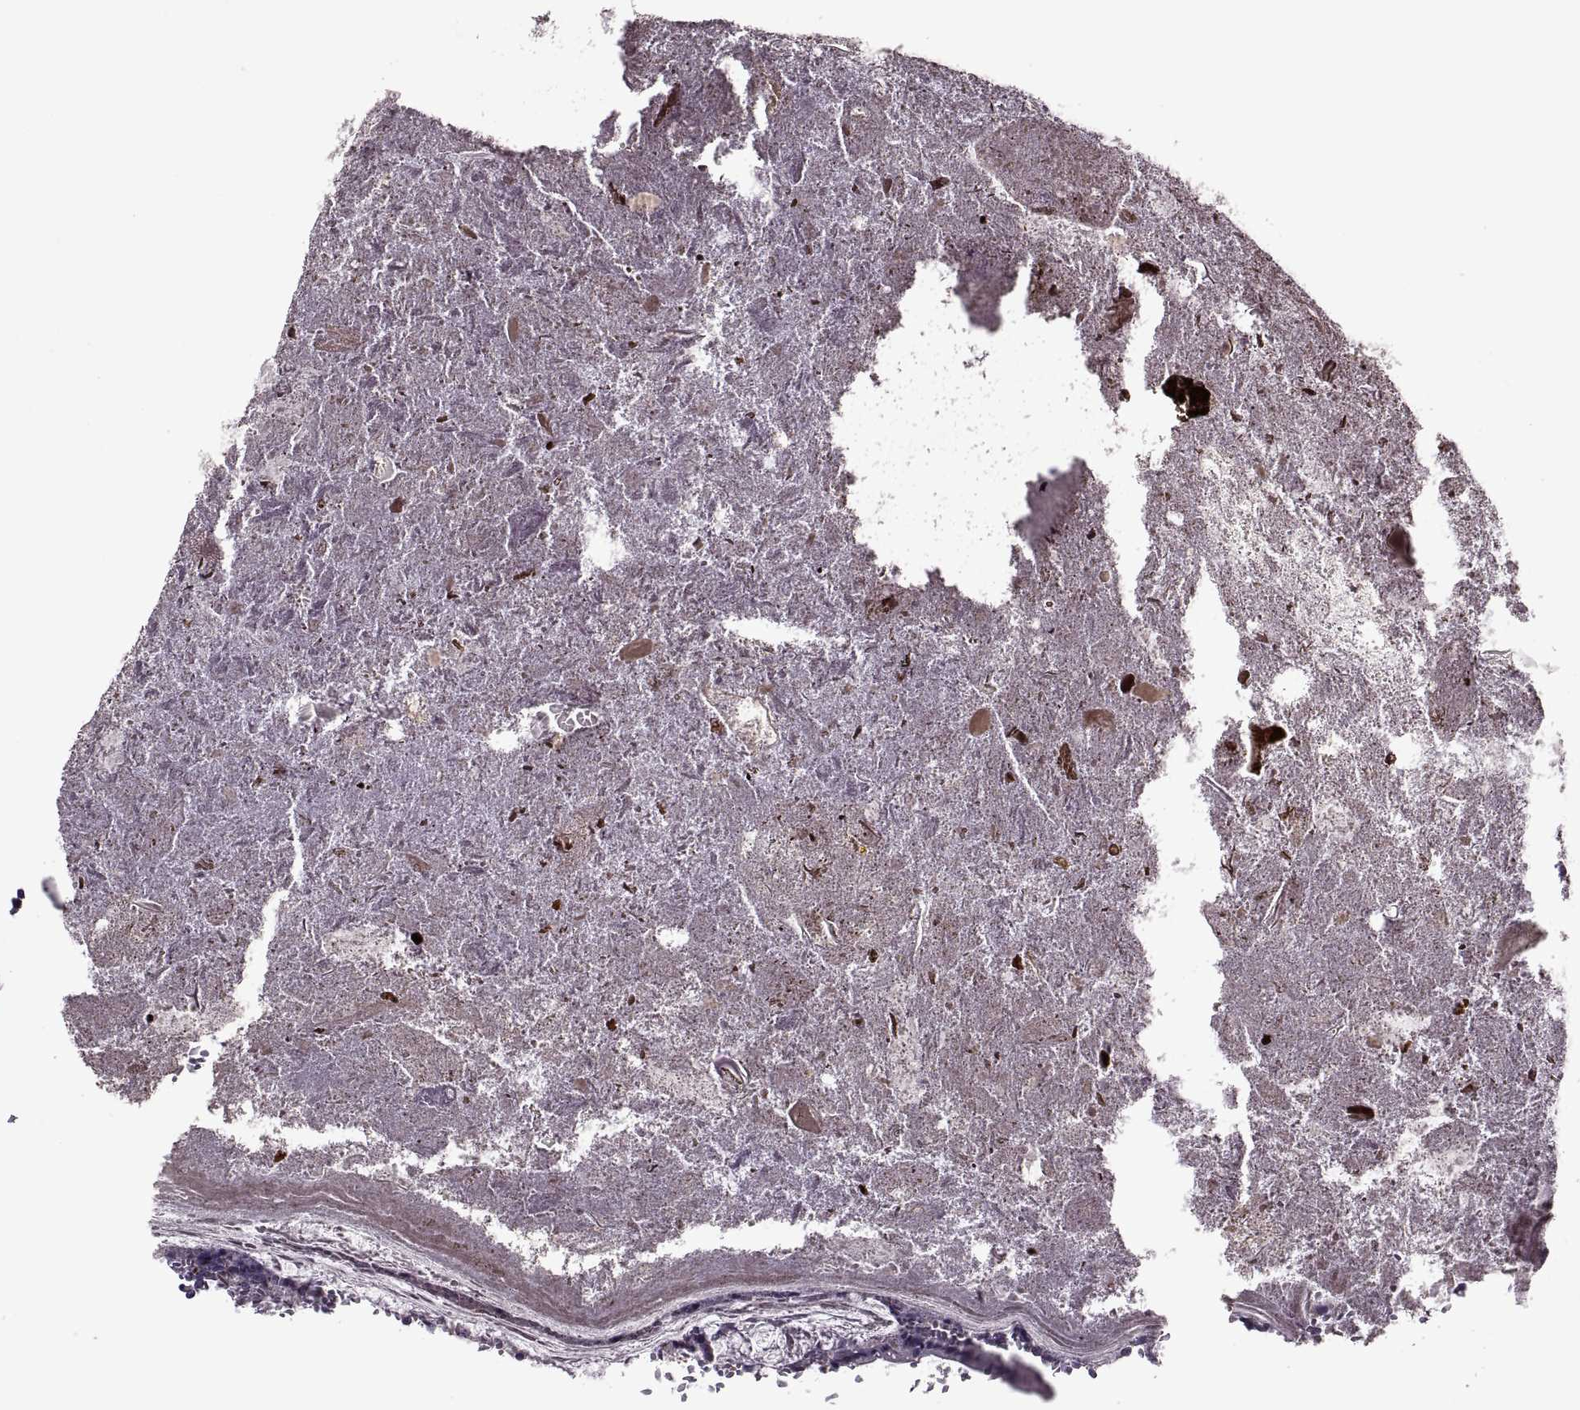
{"staining": {"intensity": "weak", "quantity": "25%-75%", "location": "cytoplasmic/membranous"}, "tissue": "appendix", "cell_type": "Glandular cells", "image_type": "normal", "snomed": [{"axis": "morphology", "description": "Normal tissue, NOS"}, {"axis": "topography", "description": "Appendix"}], "caption": "The image reveals a brown stain indicating the presence of a protein in the cytoplasmic/membranous of glandular cells in appendix. (Stains: DAB (3,3'-diaminobenzidine) in brown, nuclei in blue, Microscopy: brightfield microscopy at high magnification).", "gene": "PABPC1", "patient": {"sex": "female", "age": 23}}